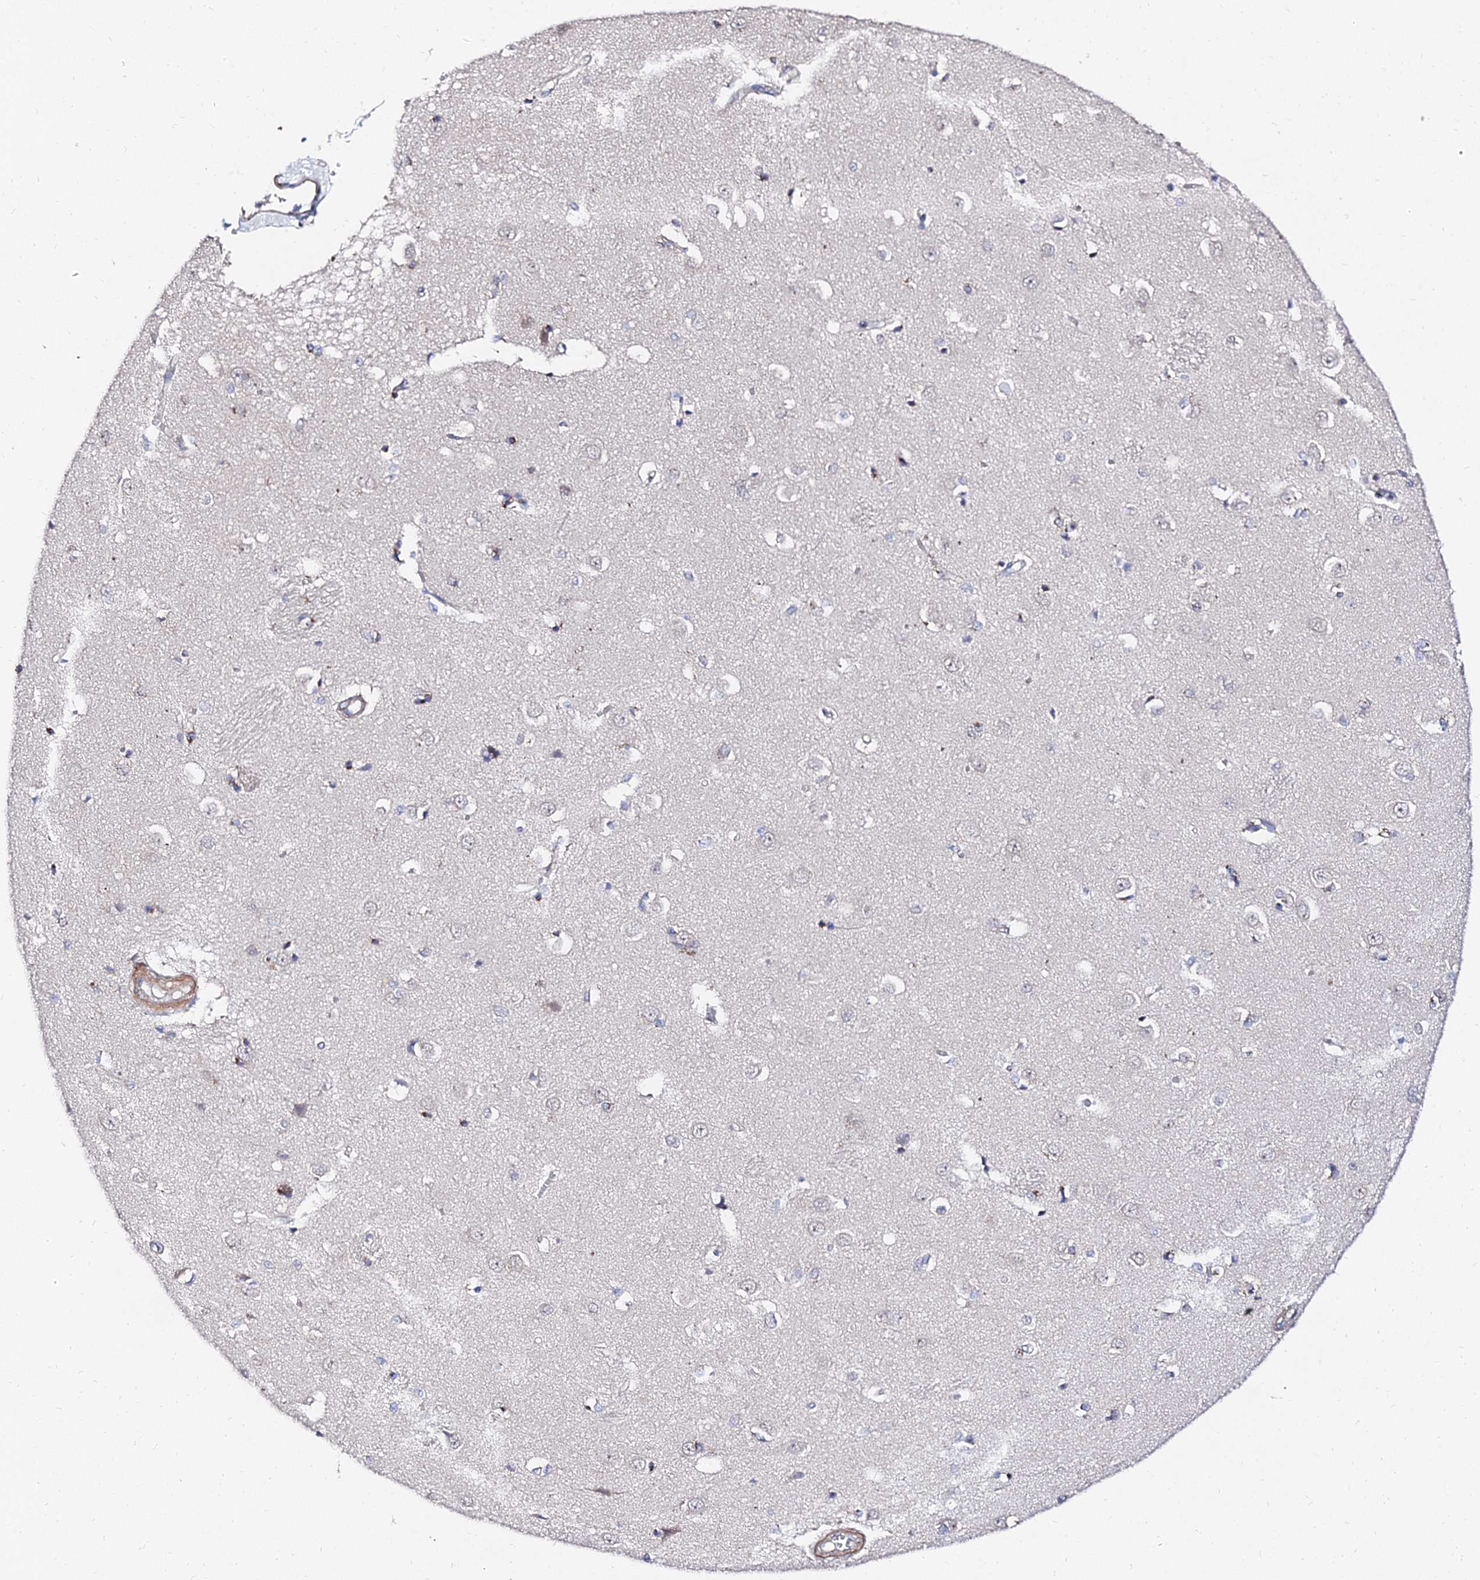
{"staining": {"intensity": "negative", "quantity": "none", "location": "none"}, "tissue": "caudate", "cell_type": "Glial cells", "image_type": "normal", "snomed": [{"axis": "morphology", "description": "Normal tissue, NOS"}, {"axis": "topography", "description": "Lateral ventricle wall"}], "caption": "This is a micrograph of immunohistochemistry (IHC) staining of unremarkable caudate, which shows no positivity in glial cells.", "gene": "BORCS8", "patient": {"sex": "male", "age": 37}}